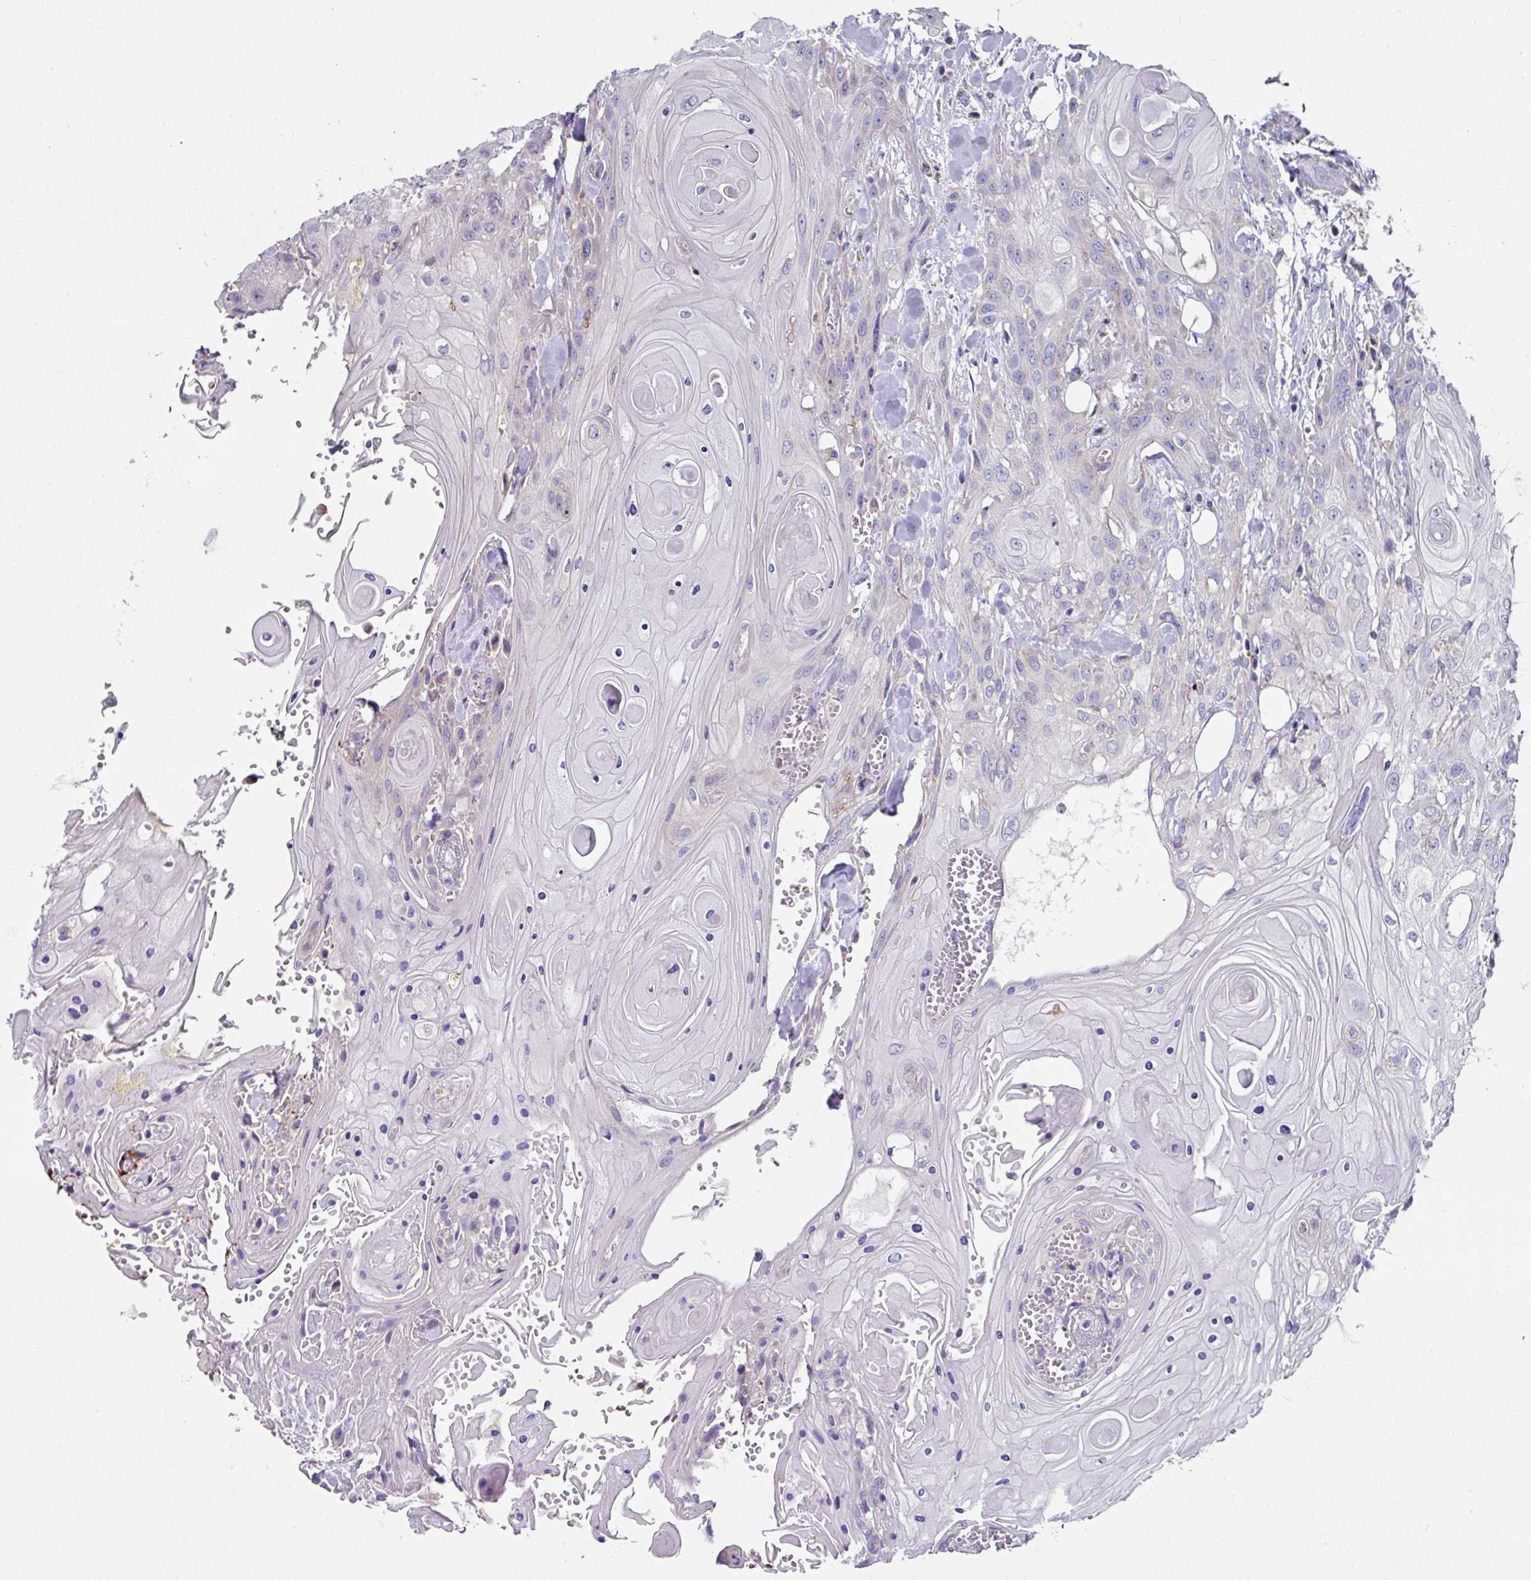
{"staining": {"intensity": "negative", "quantity": "none", "location": "none"}, "tissue": "head and neck cancer", "cell_type": "Tumor cells", "image_type": "cancer", "snomed": [{"axis": "morphology", "description": "Squamous cell carcinoma, NOS"}, {"axis": "topography", "description": "Head-Neck"}], "caption": "Tumor cells show no significant protein staining in head and neck squamous cell carcinoma.", "gene": "CLDN1", "patient": {"sex": "female", "age": 43}}